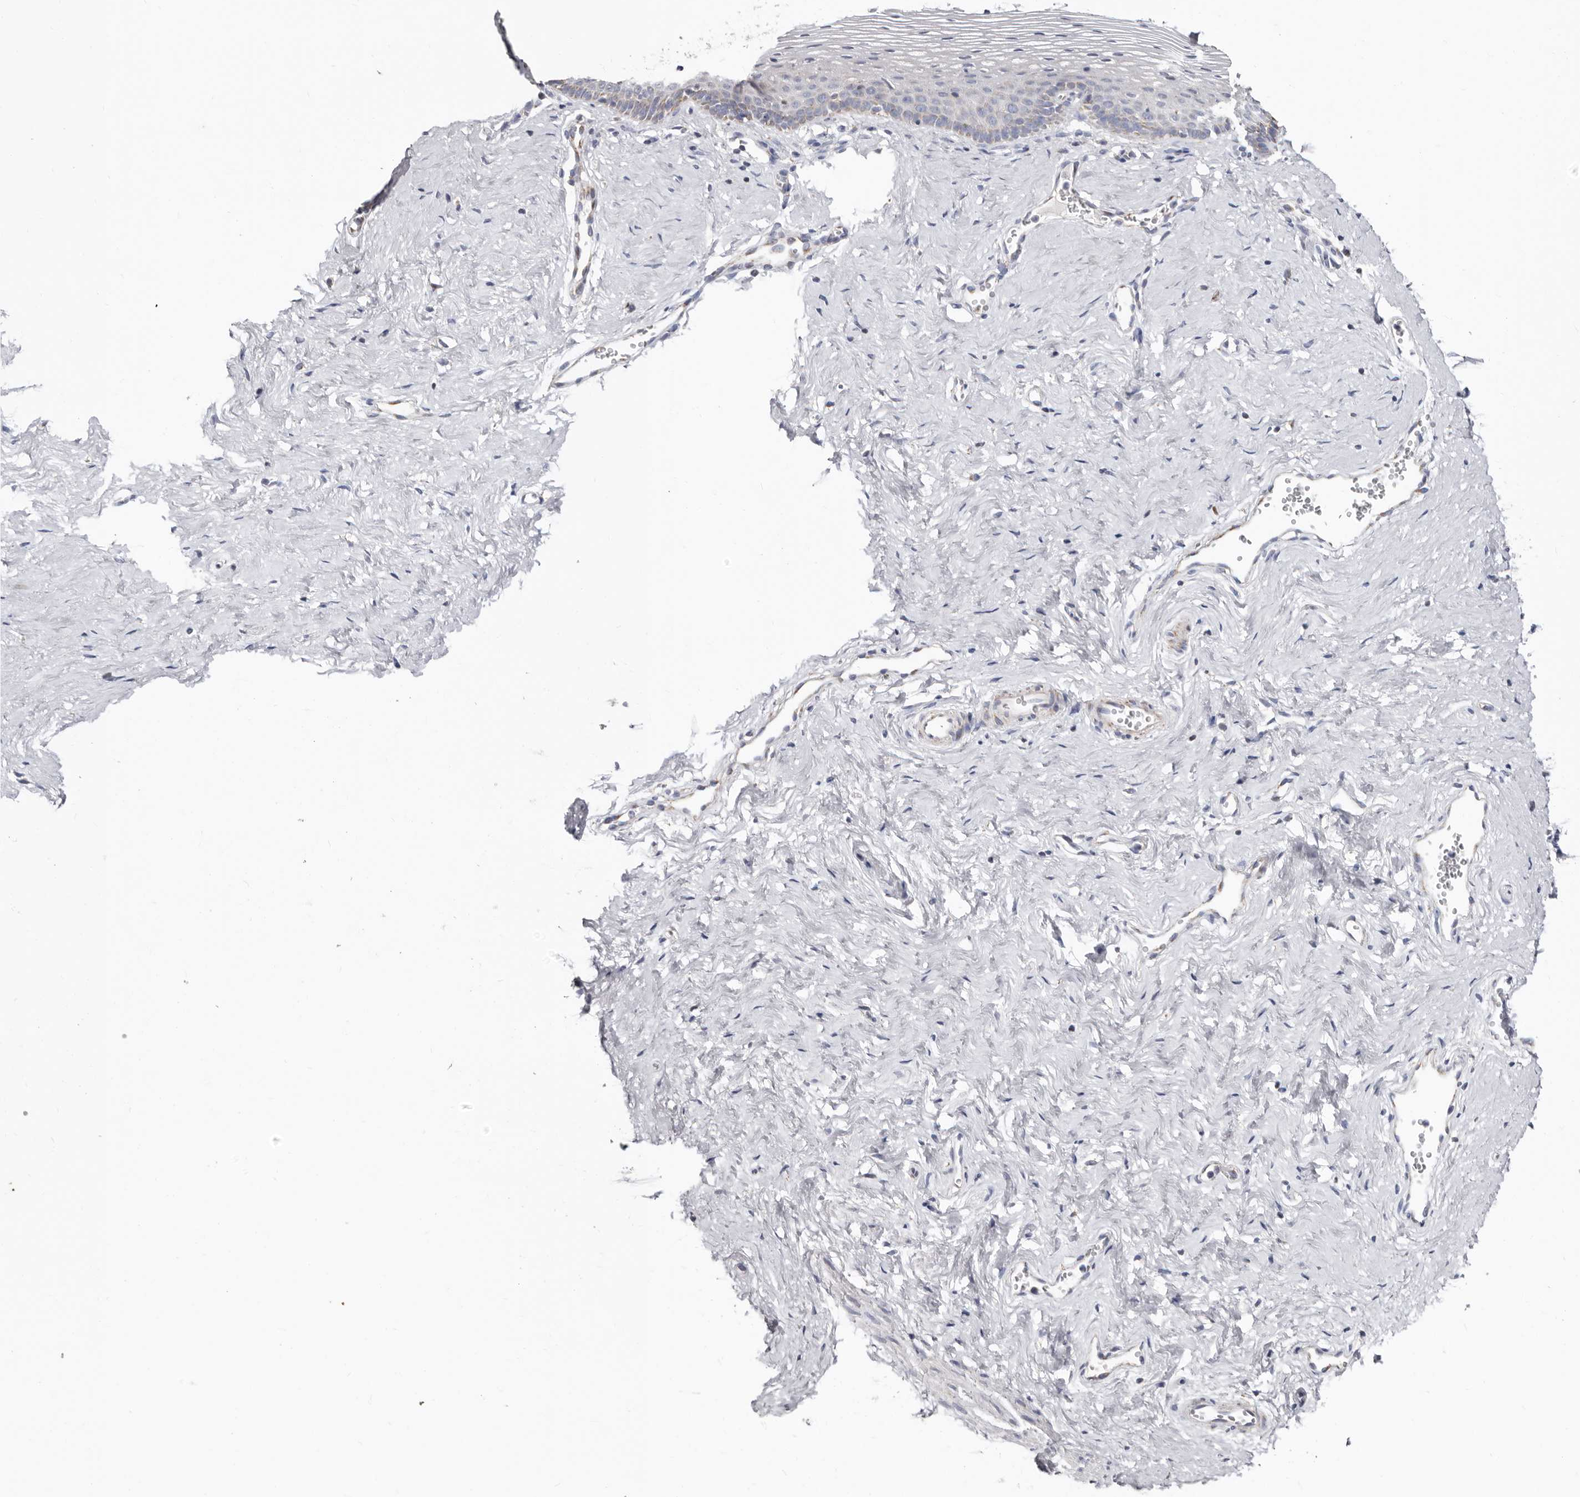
{"staining": {"intensity": "weak", "quantity": "<25%", "location": "cytoplasmic/membranous"}, "tissue": "vagina", "cell_type": "Squamous epithelial cells", "image_type": "normal", "snomed": [{"axis": "morphology", "description": "Normal tissue, NOS"}, {"axis": "topography", "description": "Vagina"}], "caption": "The histopathology image exhibits no significant positivity in squamous epithelial cells of vagina.", "gene": "RSPO2", "patient": {"sex": "female", "age": 32}}